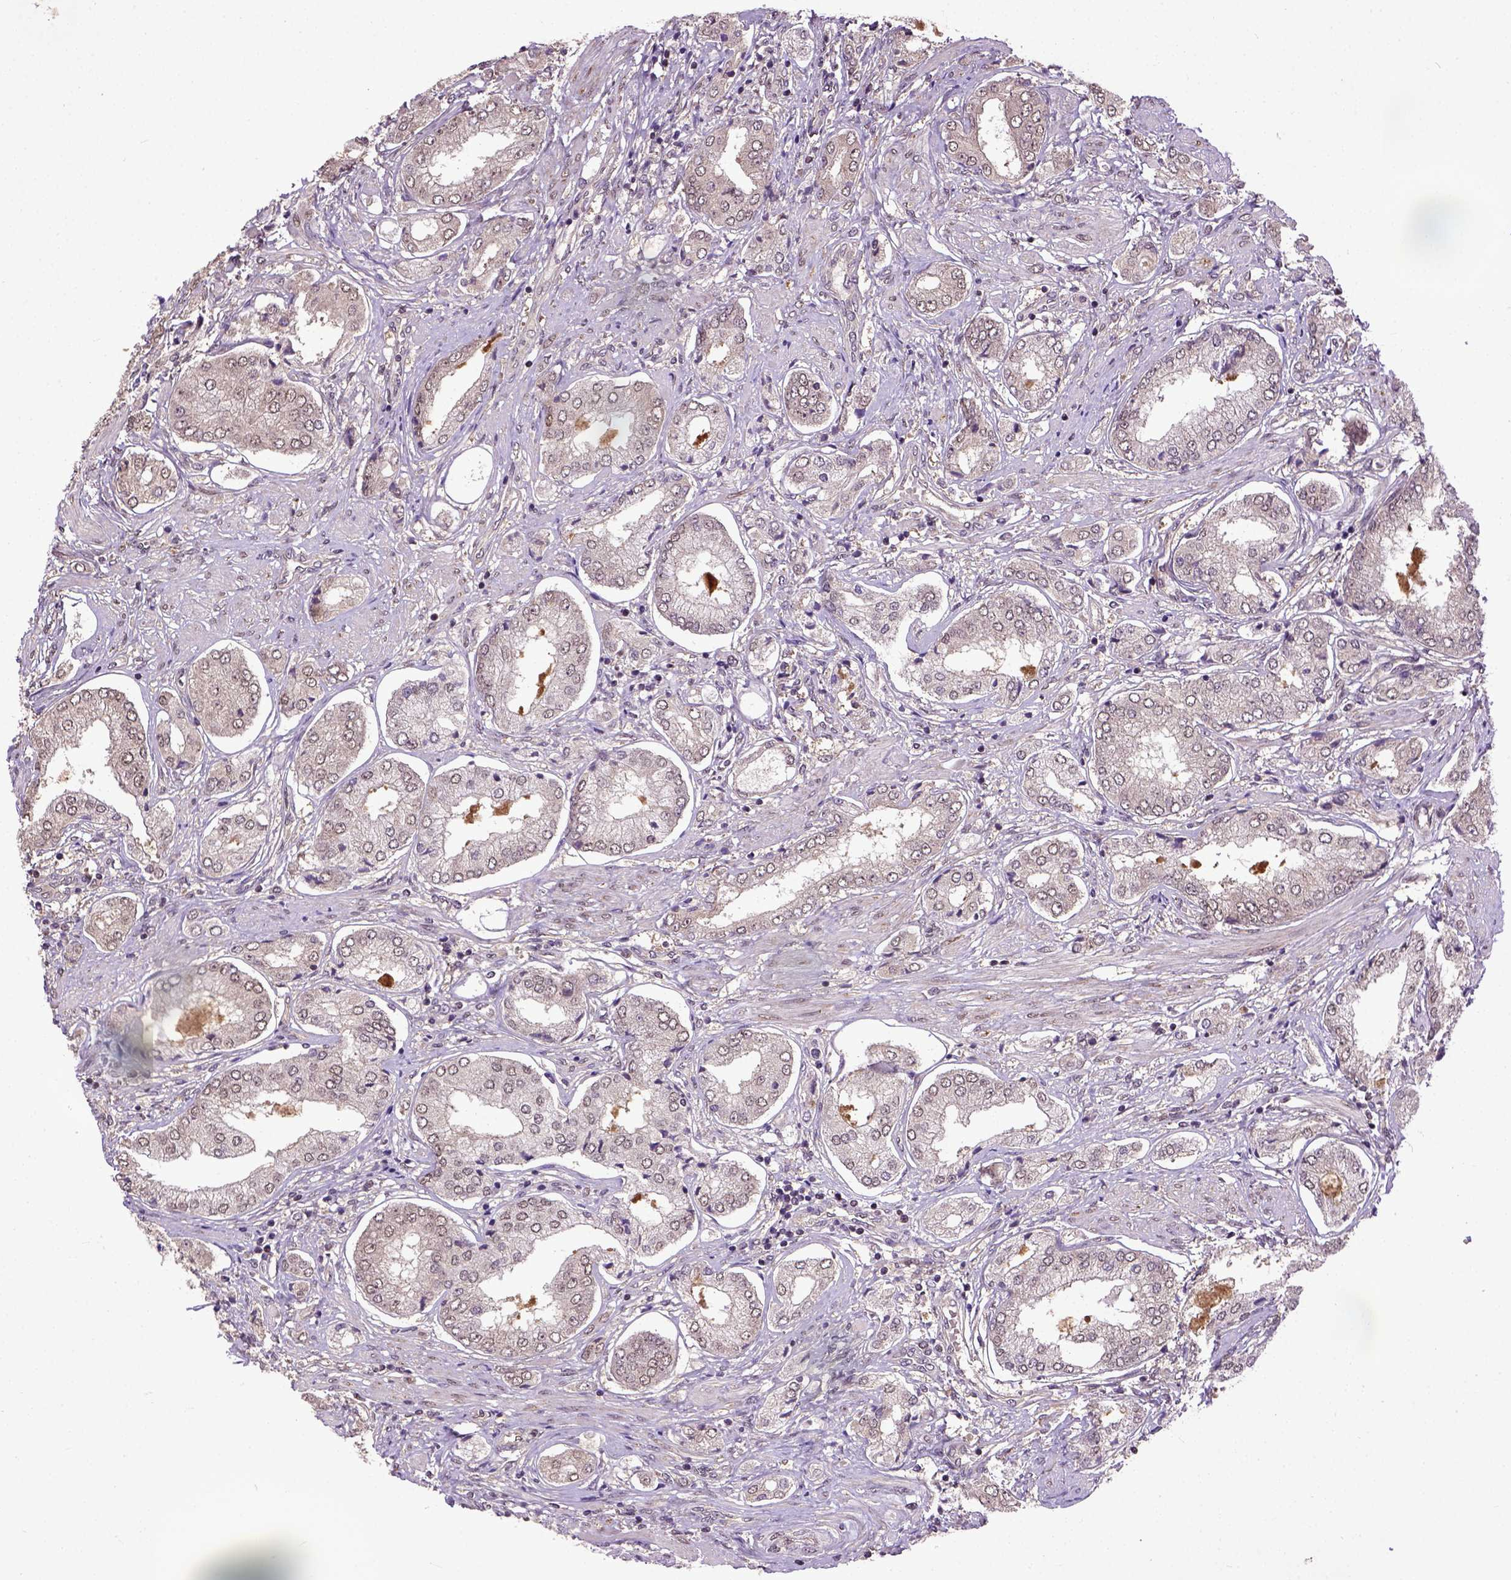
{"staining": {"intensity": "negative", "quantity": "none", "location": "none"}, "tissue": "prostate cancer", "cell_type": "Tumor cells", "image_type": "cancer", "snomed": [{"axis": "morphology", "description": "Adenocarcinoma, NOS"}, {"axis": "topography", "description": "Prostate"}], "caption": "The immunohistochemistry micrograph has no significant positivity in tumor cells of prostate adenocarcinoma tissue.", "gene": "UBA3", "patient": {"sex": "male", "age": 63}}